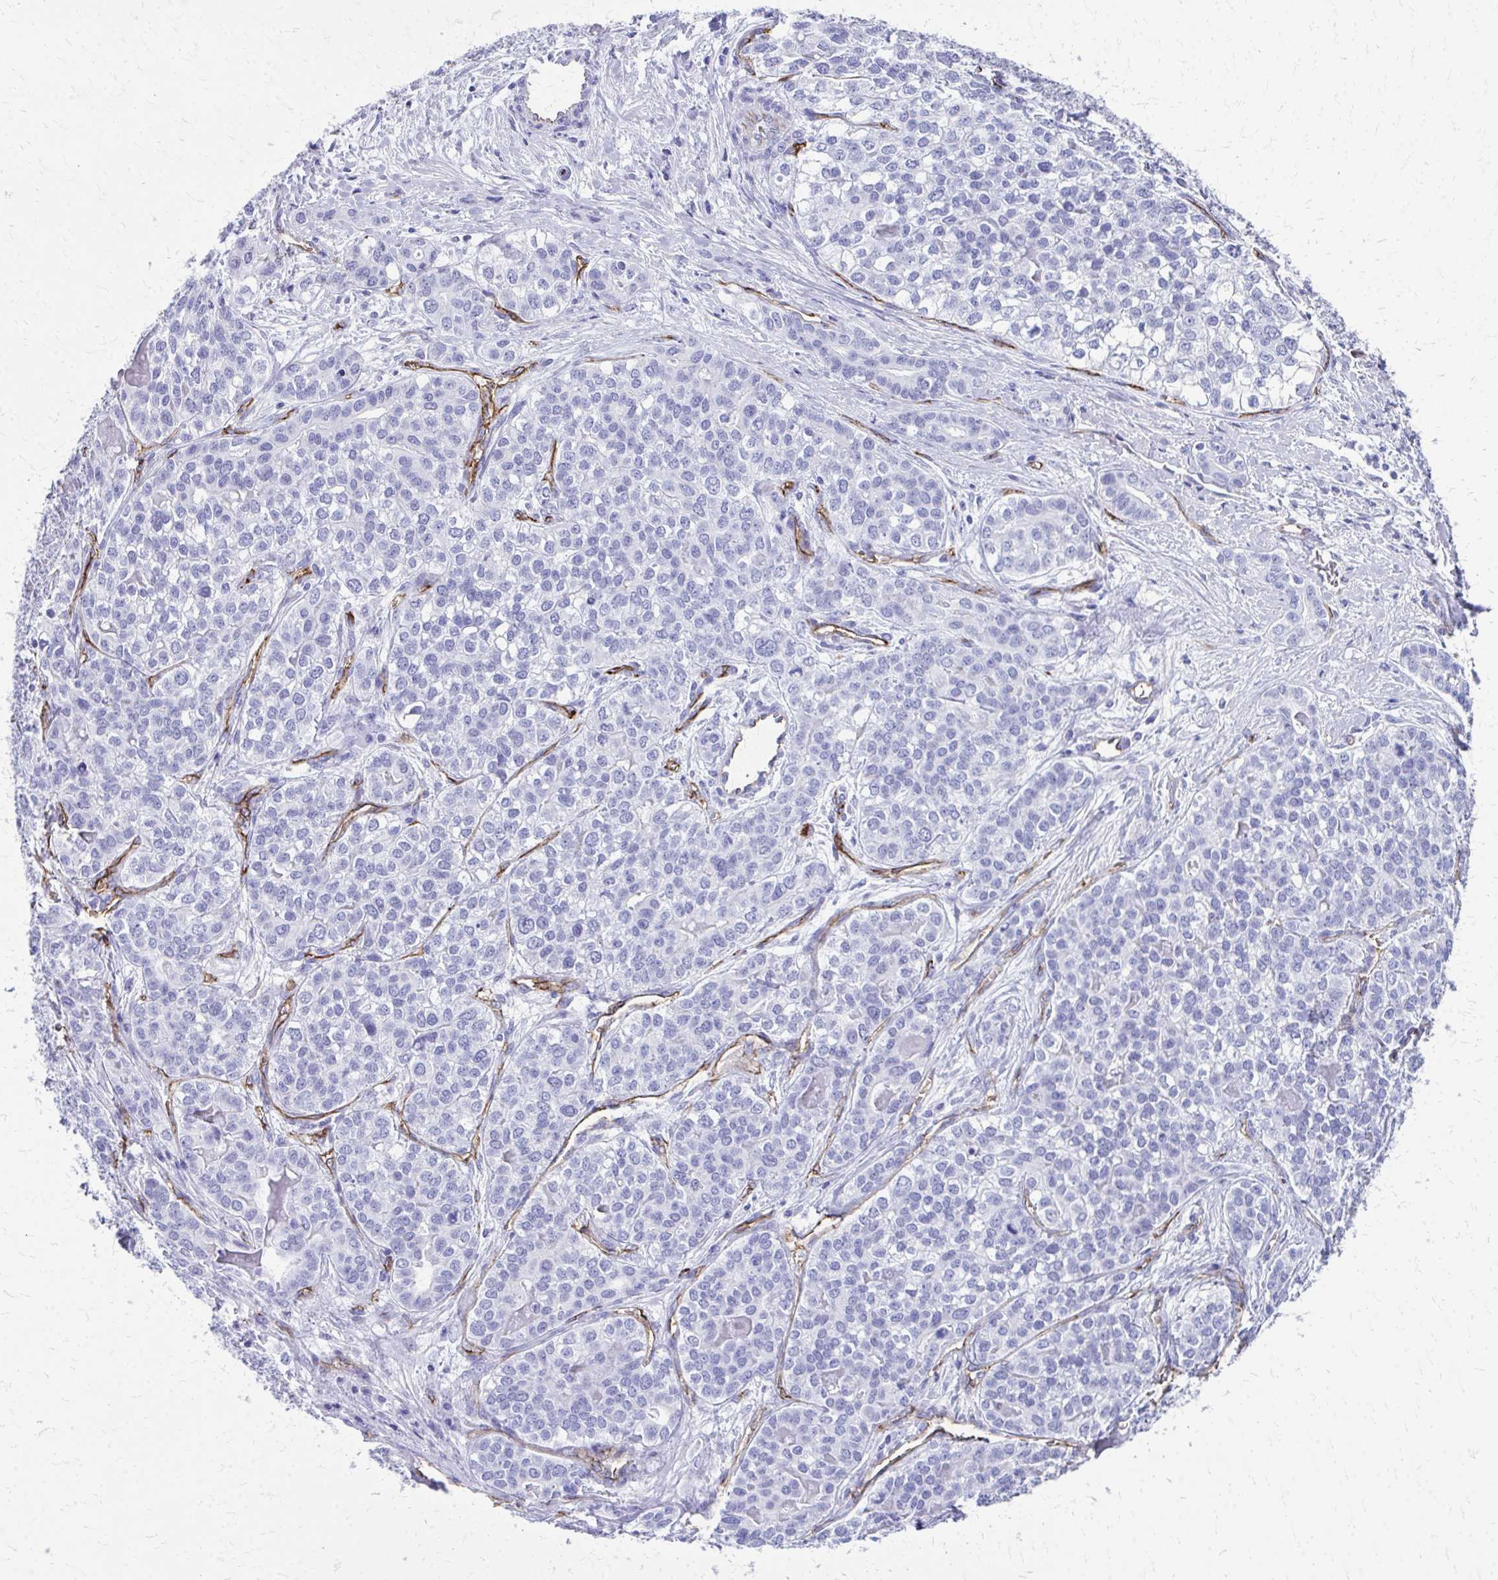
{"staining": {"intensity": "negative", "quantity": "none", "location": "none"}, "tissue": "liver cancer", "cell_type": "Tumor cells", "image_type": "cancer", "snomed": [{"axis": "morphology", "description": "Cholangiocarcinoma"}, {"axis": "topography", "description": "Liver"}], "caption": "Liver cholangiocarcinoma was stained to show a protein in brown. There is no significant staining in tumor cells.", "gene": "TPSG1", "patient": {"sex": "male", "age": 56}}